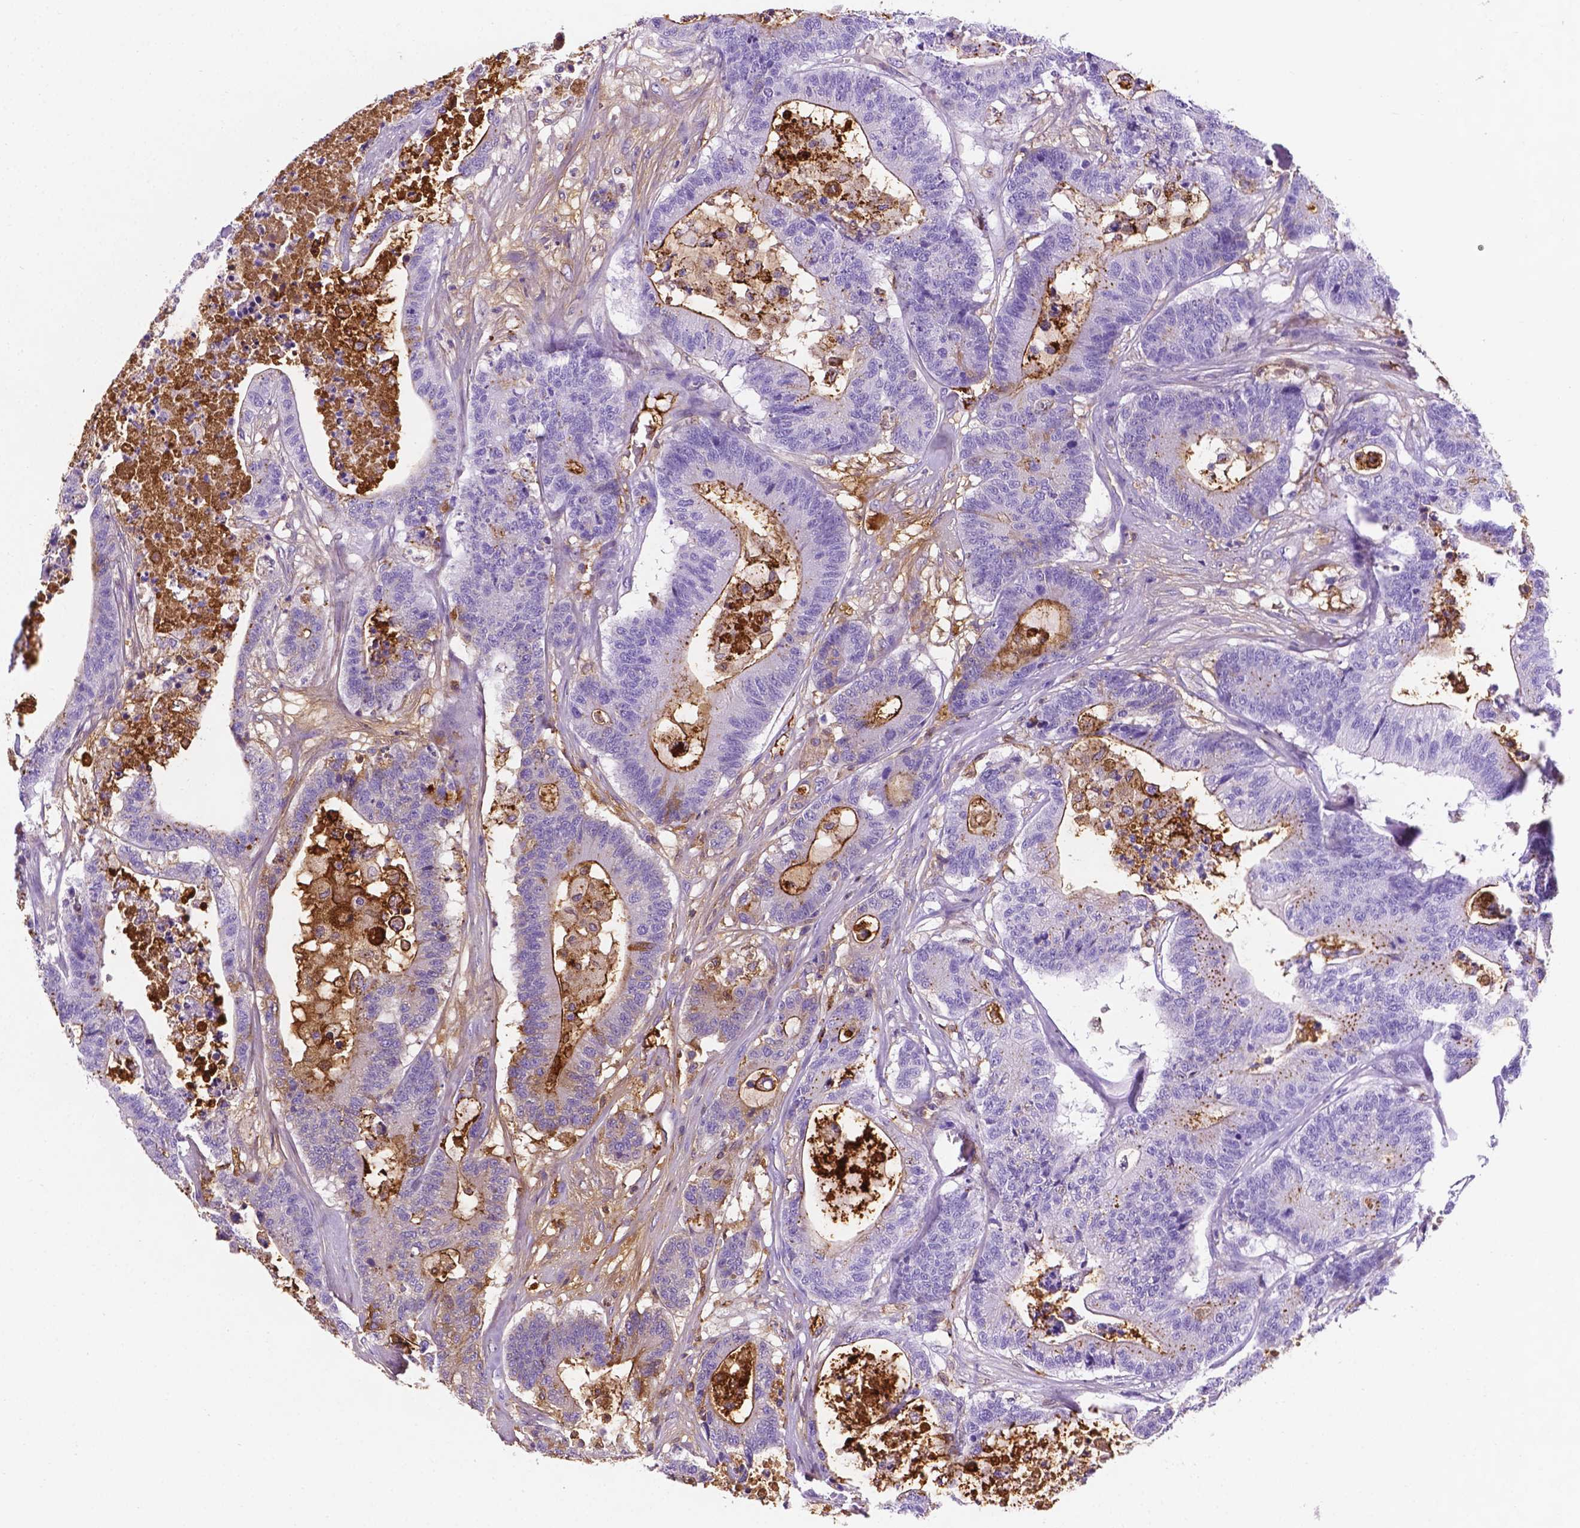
{"staining": {"intensity": "moderate", "quantity": "<25%", "location": "cytoplasmic/membranous"}, "tissue": "colorectal cancer", "cell_type": "Tumor cells", "image_type": "cancer", "snomed": [{"axis": "morphology", "description": "Adenocarcinoma, NOS"}, {"axis": "topography", "description": "Colon"}], "caption": "Colorectal cancer (adenocarcinoma) stained with IHC reveals moderate cytoplasmic/membranous expression in approximately <25% of tumor cells.", "gene": "APOE", "patient": {"sex": "female", "age": 84}}